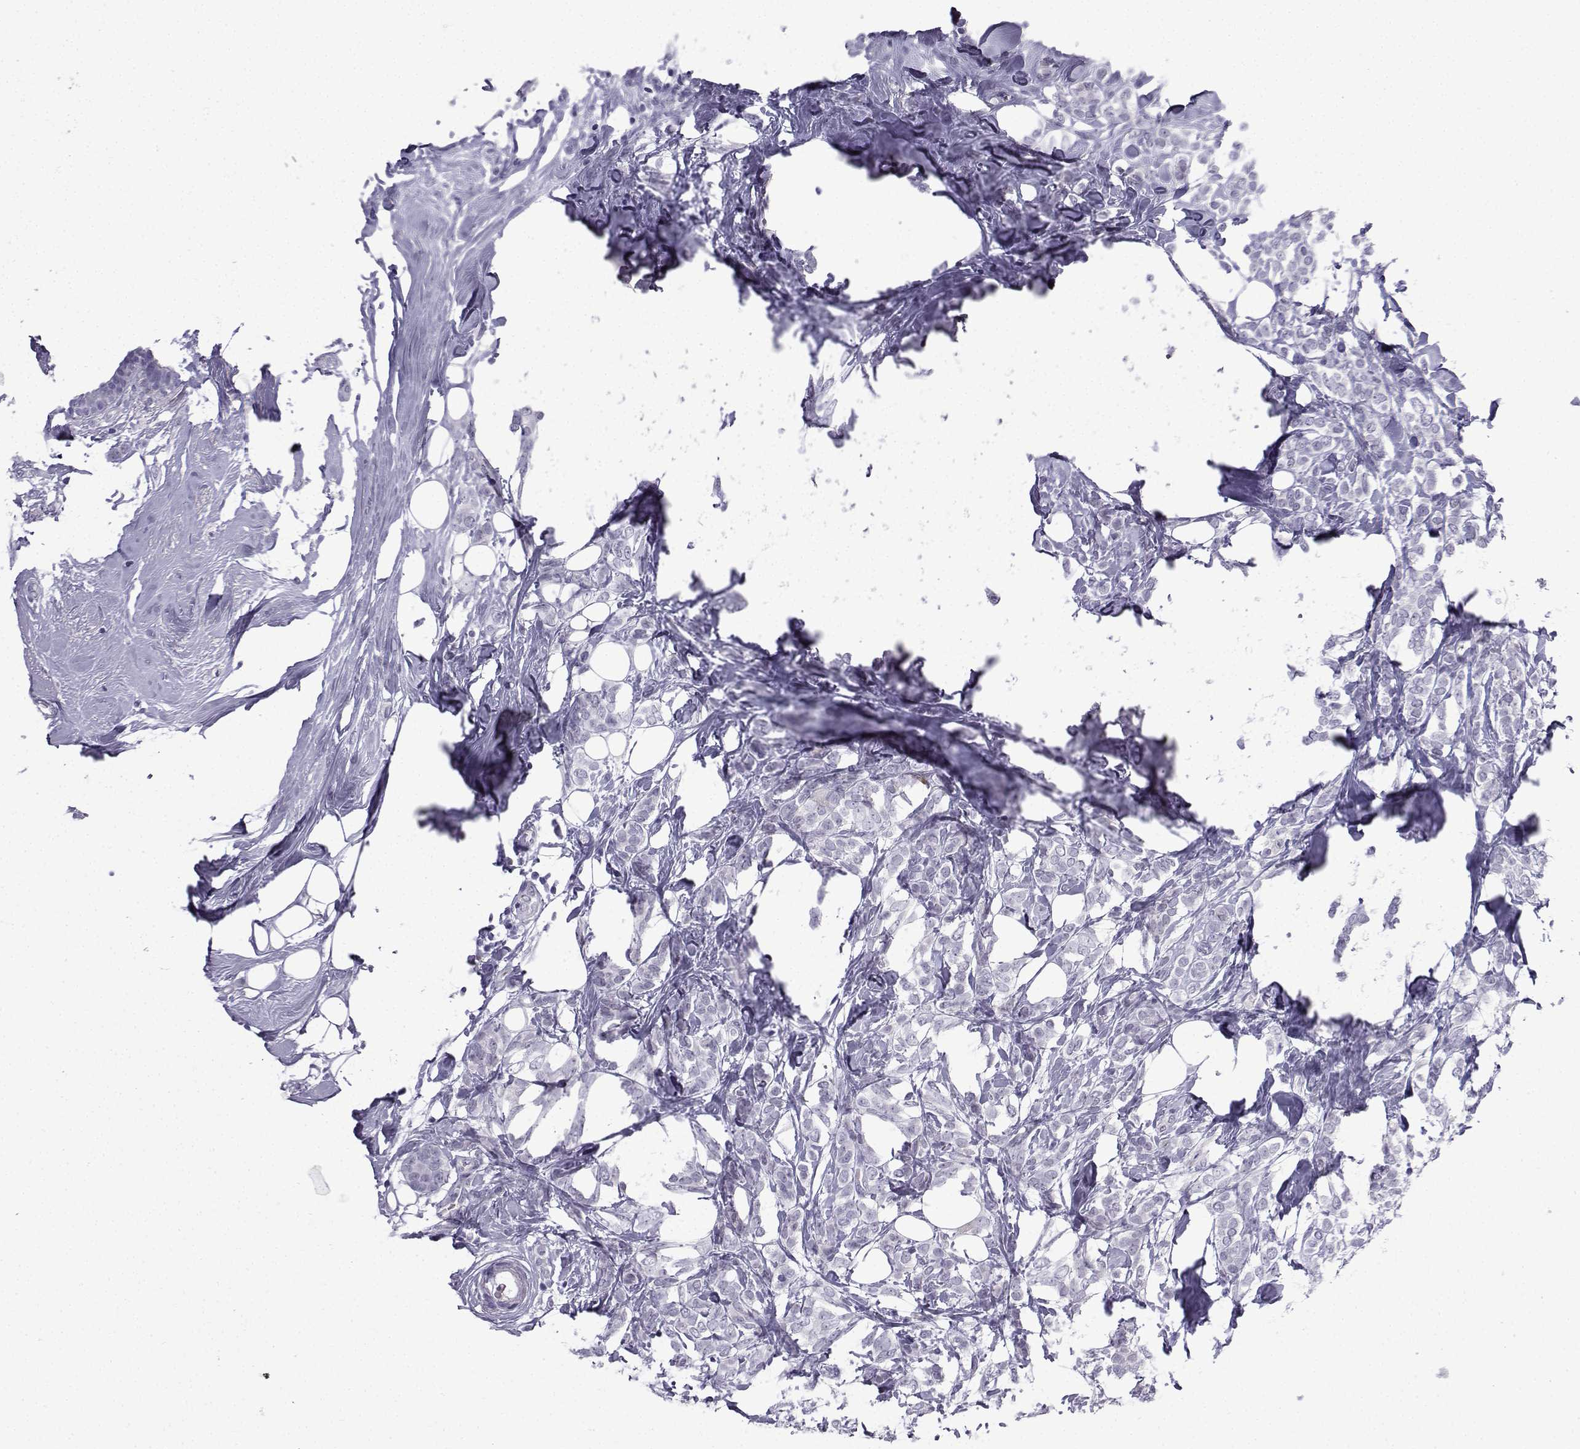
{"staining": {"intensity": "negative", "quantity": "none", "location": "none"}, "tissue": "breast cancer", "cell_type": "Tumor cells", "image_type": "cancer", "snomed": [{"axis": "morphology", "description": "Lobular carcinoma"}, {"axis": "topography", "description": "Breast"}], "caption": "An IHC histopathology image of breast lobular carcinoma is shown. There is no staining in tumor cells of breast lobular carcinoma. Brightfield microscopy of immunohistochemistry stained with DAB (brown) and hematoxylin (blue), captured at high magnification.", "gene": "CFAP53", "patient": {"sex": "female", "age": 49}}